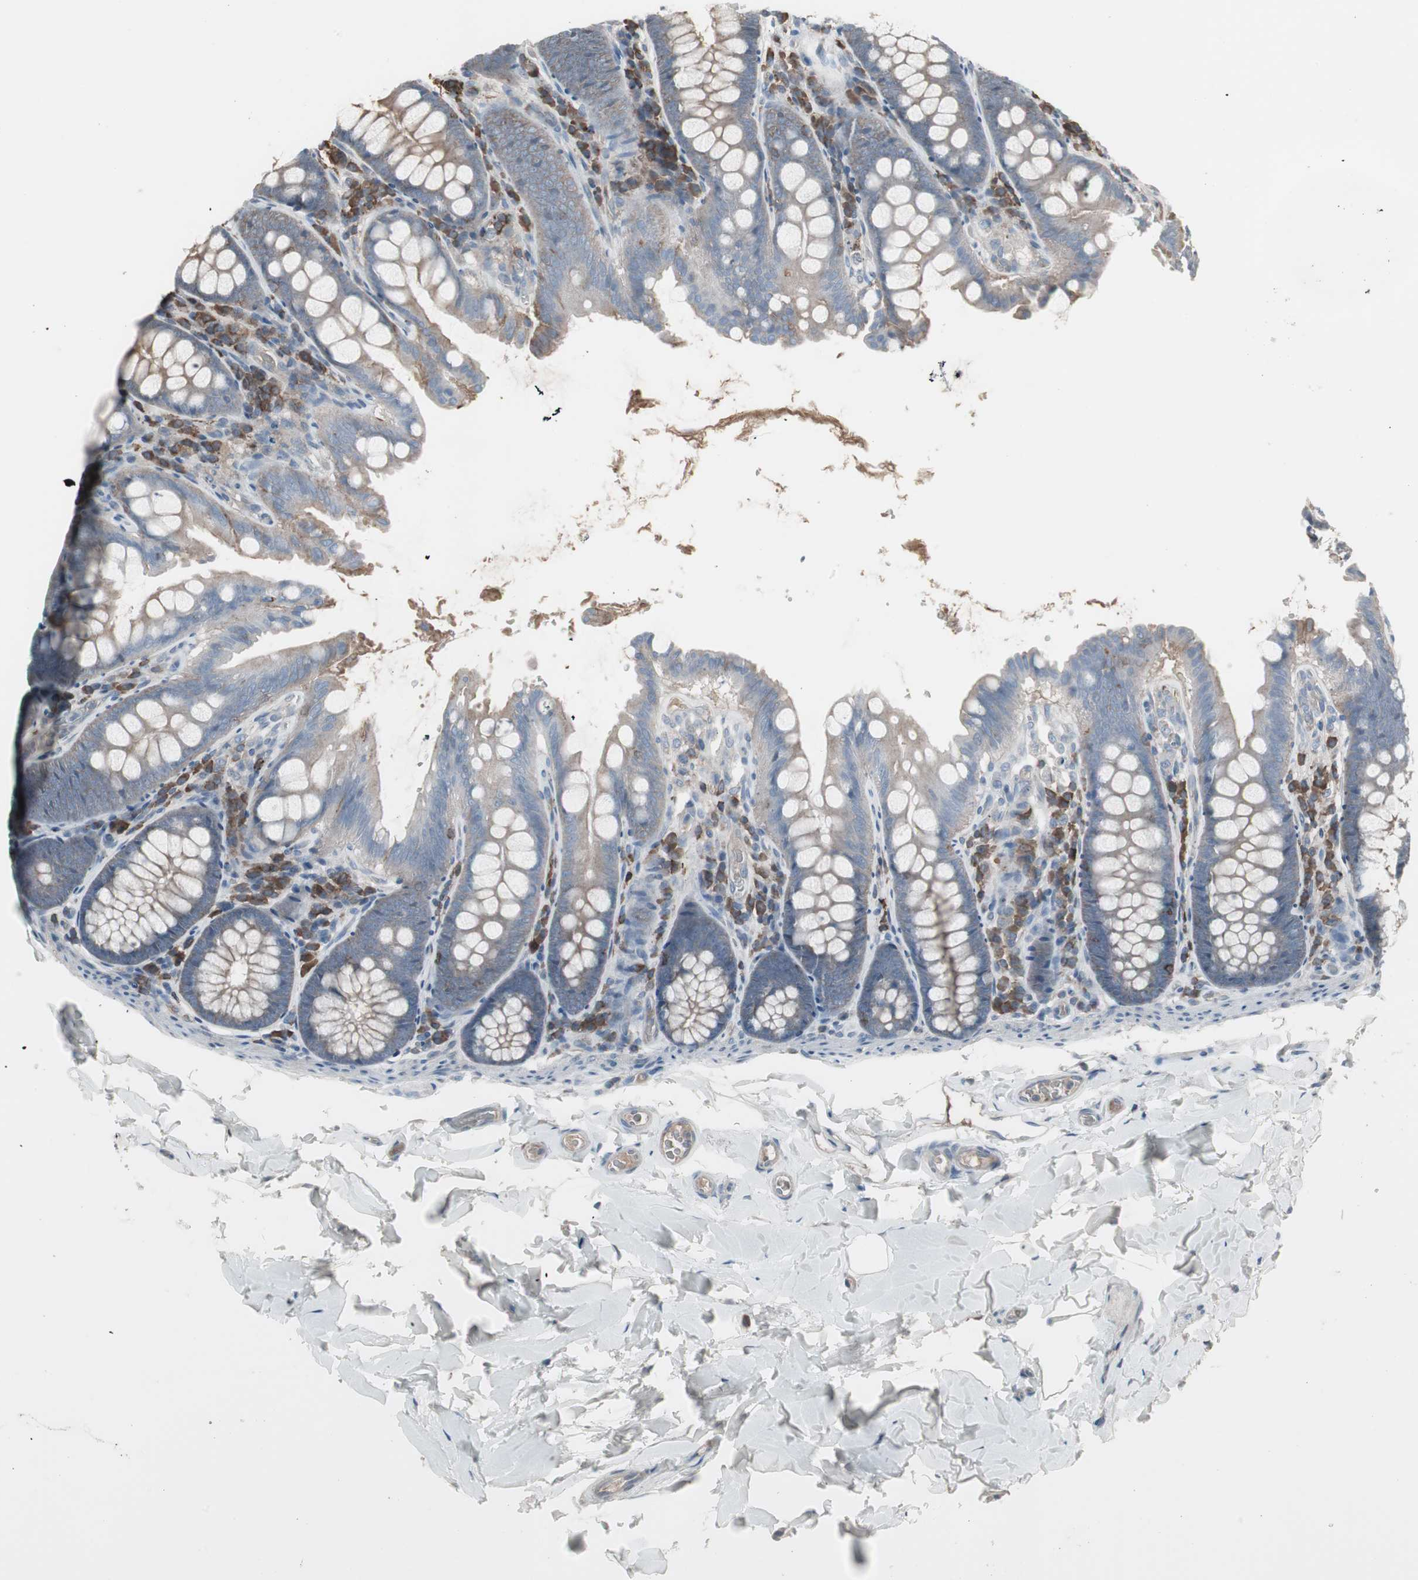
{"staining": {"intensity": "negative", "quantity": "none", "location": "none"}, "tissue": "colon", "cell_type": "Endothelial cells", "image_type": "normal", "snomed": [{"axis": "morphology", "description": "Normal tissue, NOS"}, {"axis": "topography", "description": "Colon"}], "caption": "High magnification brightfield microscopy of benign colon stained with DAB (3,3'-diaminobenzidine) (brown) and counterstained with hematoxylin (blue): endothelial cells show no significant staining. (Brightfield microscopy of DAB (3,3'-diaminobenzidine) immunohistochemistry (IHC) at high magnification).", "gene": "ZSCAN32", "patient": {"sex": "female", "age": 61}}